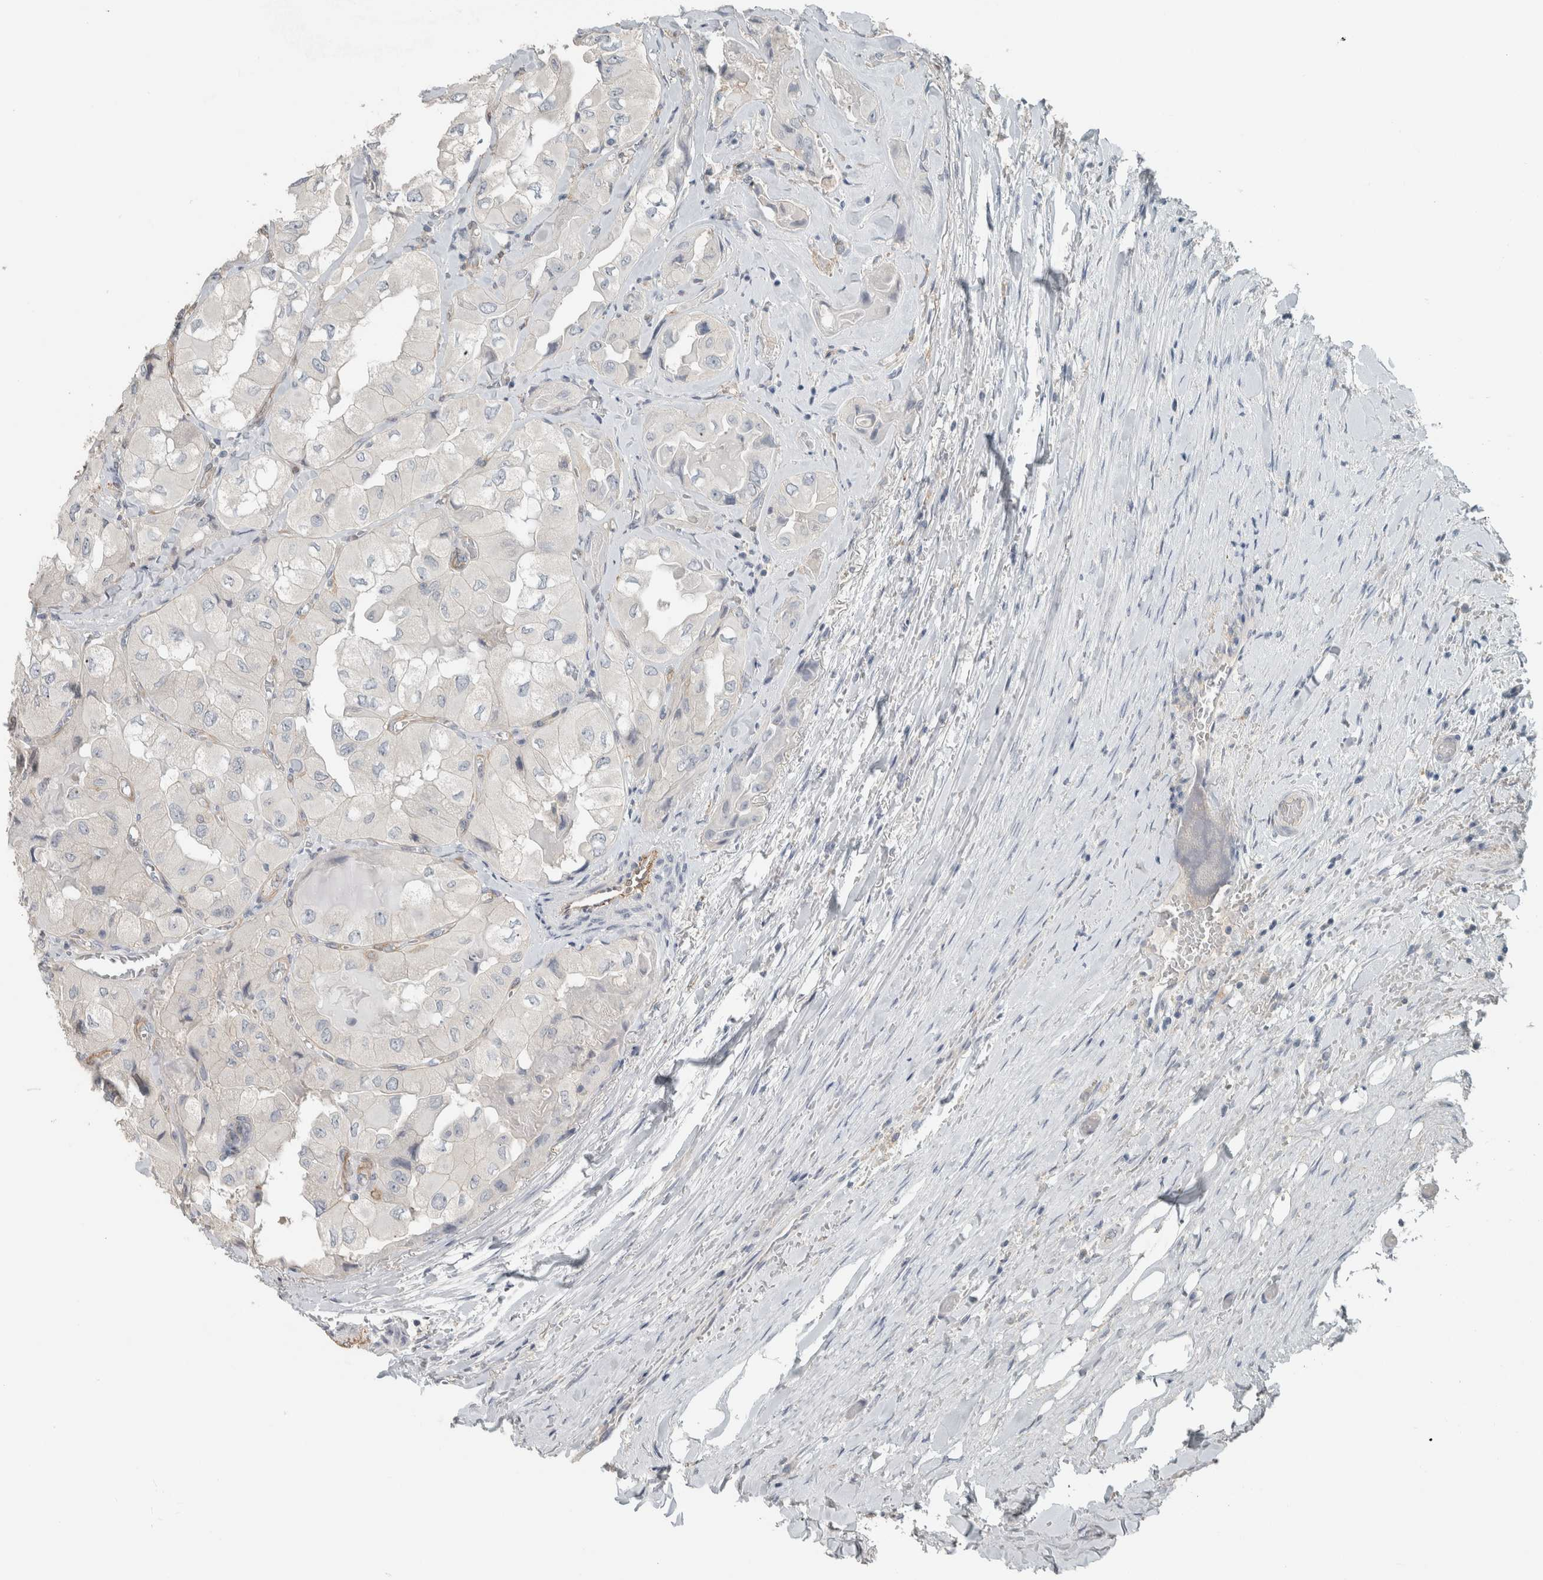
{"staining": {"intensity": "negative", "quantity": "none", "location": "none"}, "tissue": "thyroid cancer", "cell_type": "Tumor cells", "image_type": "cancer", "snomed": [{"axis": "morphology", "description": "Papillary adenocarcinoma, NOS"}, {"axis": "topography", "description": "Thyroid gland"}], "caption": "Micrograph shows no protein positivity in tumor cells of papillary adenocarcinoma (thyroid) tissue.", "gene": "SCIN", "patient": {"sex": "female", "age": 59}}